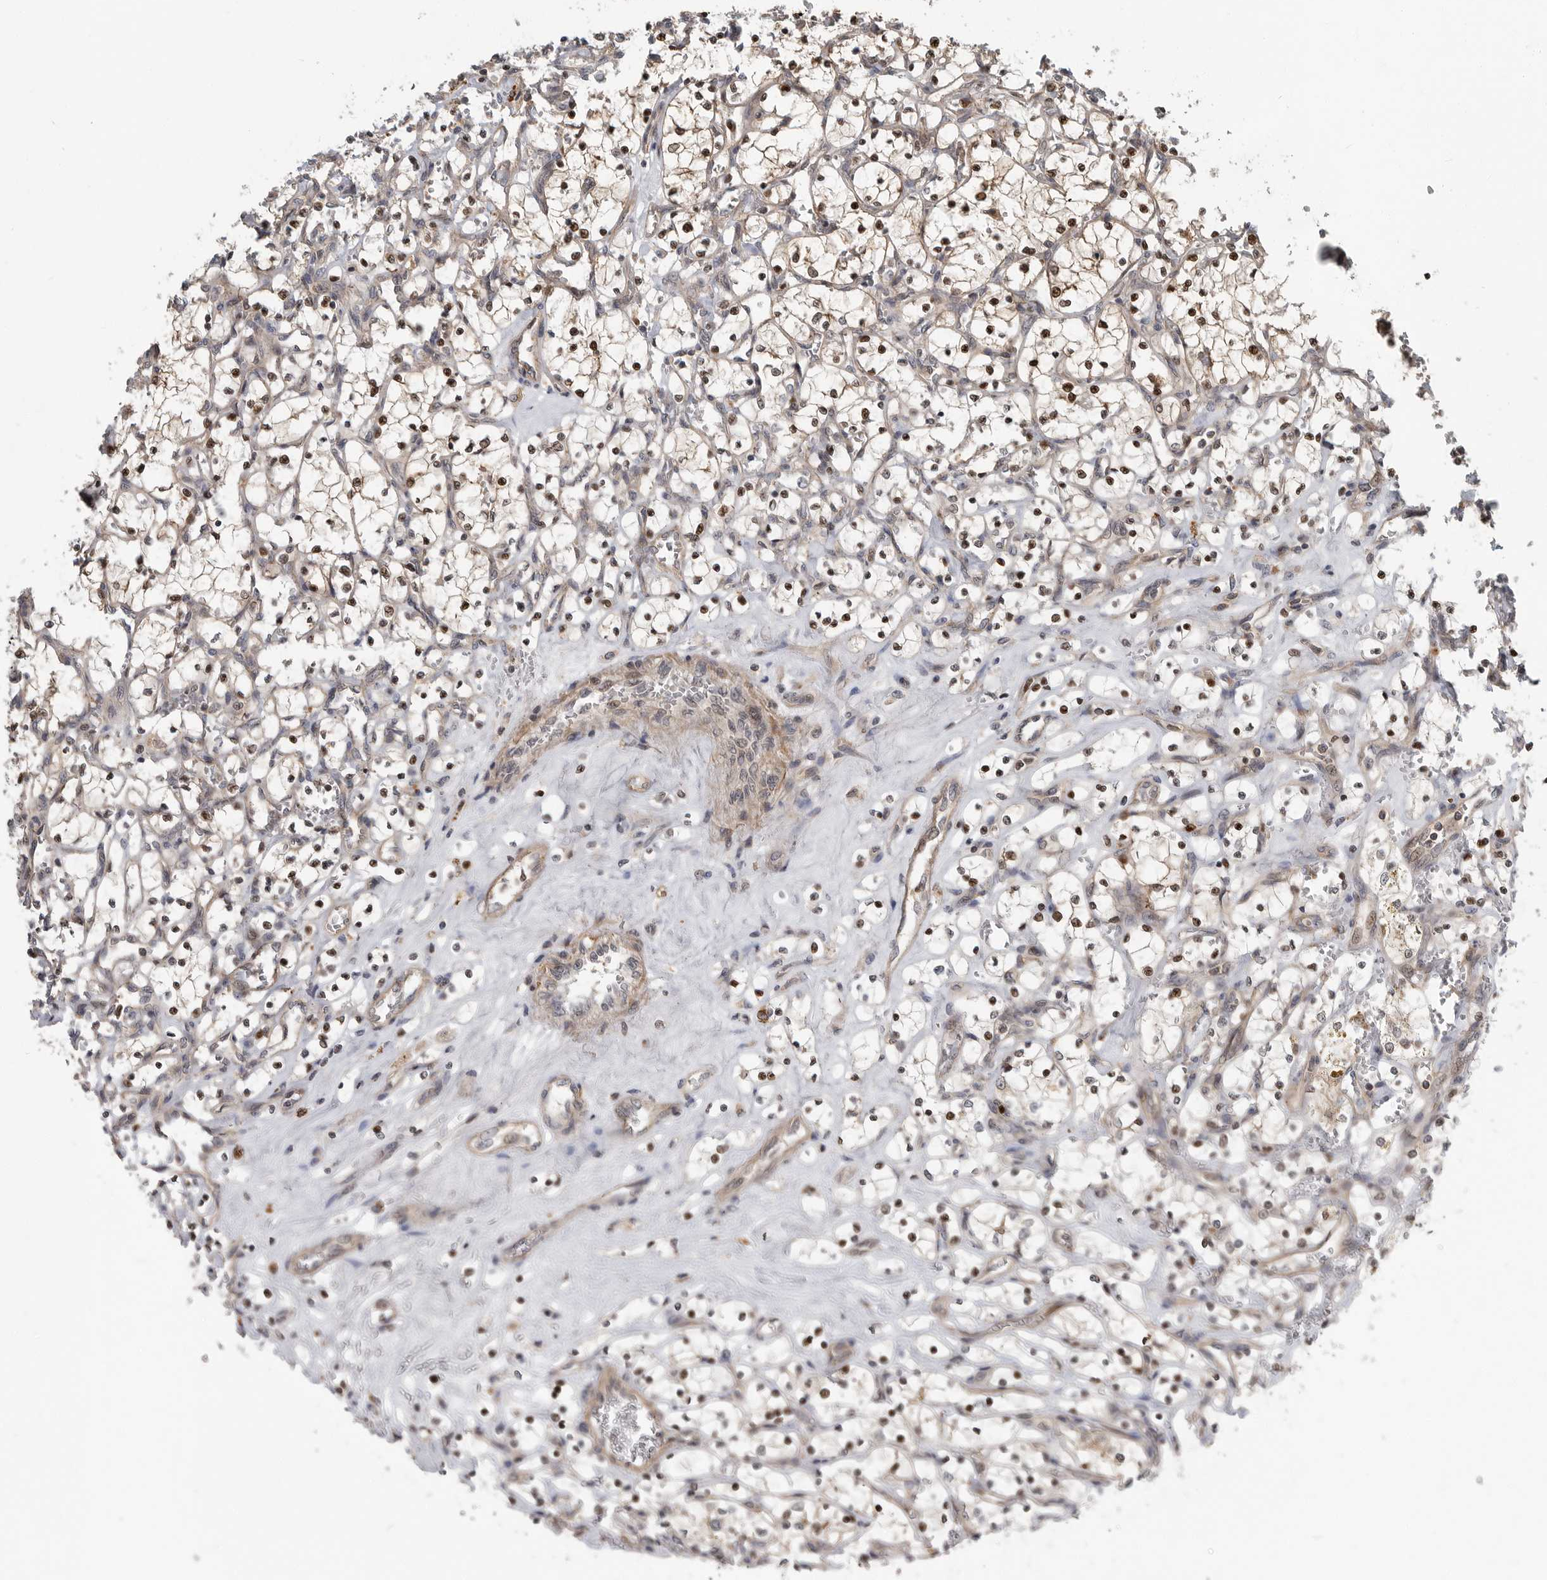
{"staining": {"intensity": "moderate", "quantity": "25%-75%", "location": "cytoplasmic/membranous,nuclear"}, "tissue": "renal cancer", "cell_type": "Tumor cells", "image_type": "cancer", "snomed": [{"axis": "morphology", "description": "Adenocarcinoma, NOS"}, {"axis": "topography", "description": "Kidney"}], "caption": "Human renal adenocarcinoma stained with a brown dye demonstrates moderate cytoplasmic/membranous and nuclear positive staining in approximately 25%-75% of tumor cells.", "gene": "STRAP", "patient": {"sex": "female", "age": 69}}